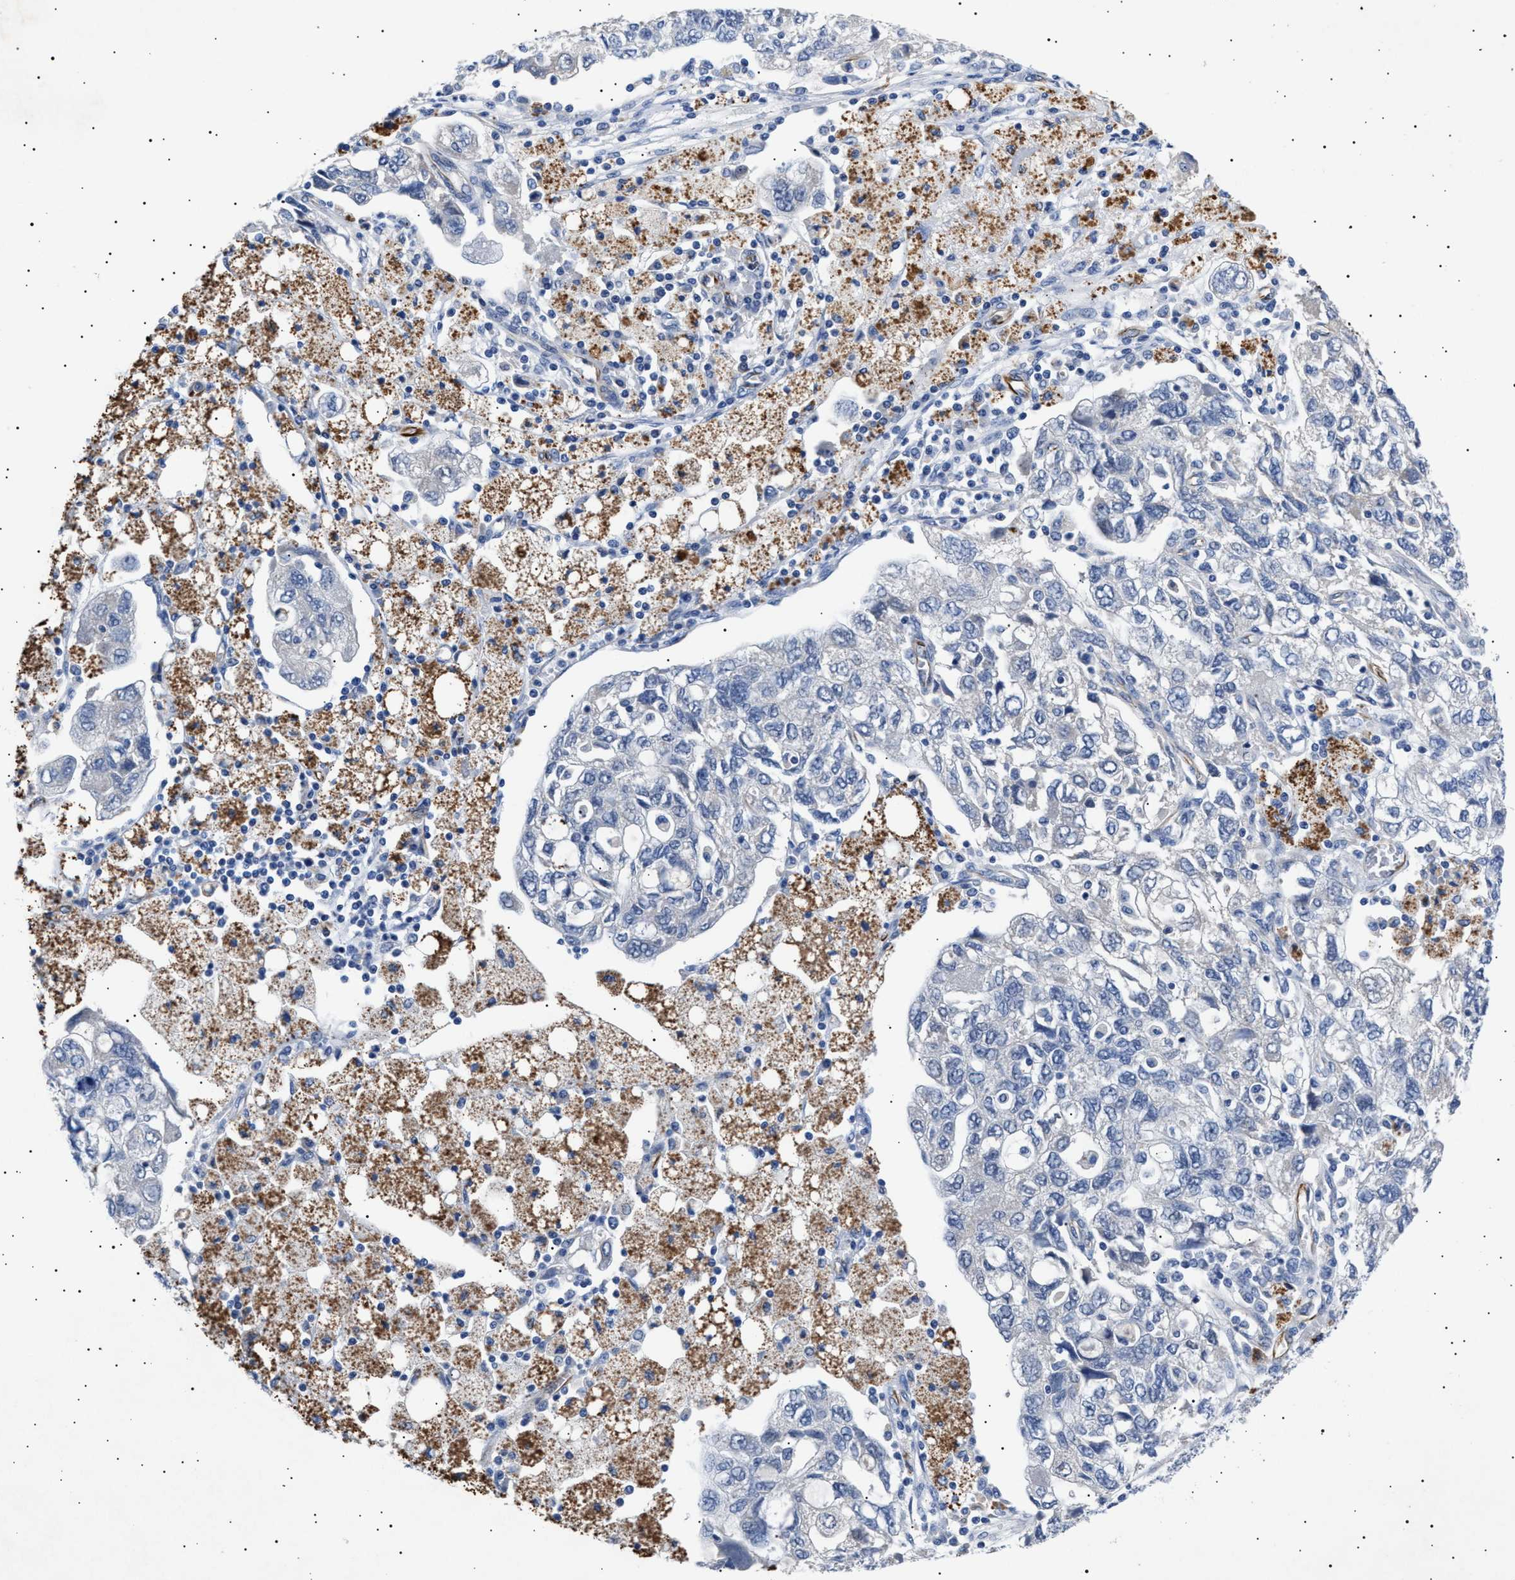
{"staining": {"intensity": "negative", "quantity": "none", "location": "none"}, "tissue": "ovarian cancer", "cell_type": "Tumor cells", "image_type": "cancer", "snomed": [{"axis": "morphology", "description": "Carcinoma, NOS"}, {"axis": "morphology", "description": "Cystadenocarcinoma, serous, NOS"}, {"axis": "topography", "description": "Ovary"}], "caption": "The histopathology image displays no staining of tumor cells in carcinoma (ovarian). (DAB (3,3'-diaminobenzidine) IHC with hematoxylin counter stain).", "gene": "OLFML2A", "patient": {"sex": "female", "age": 69}}